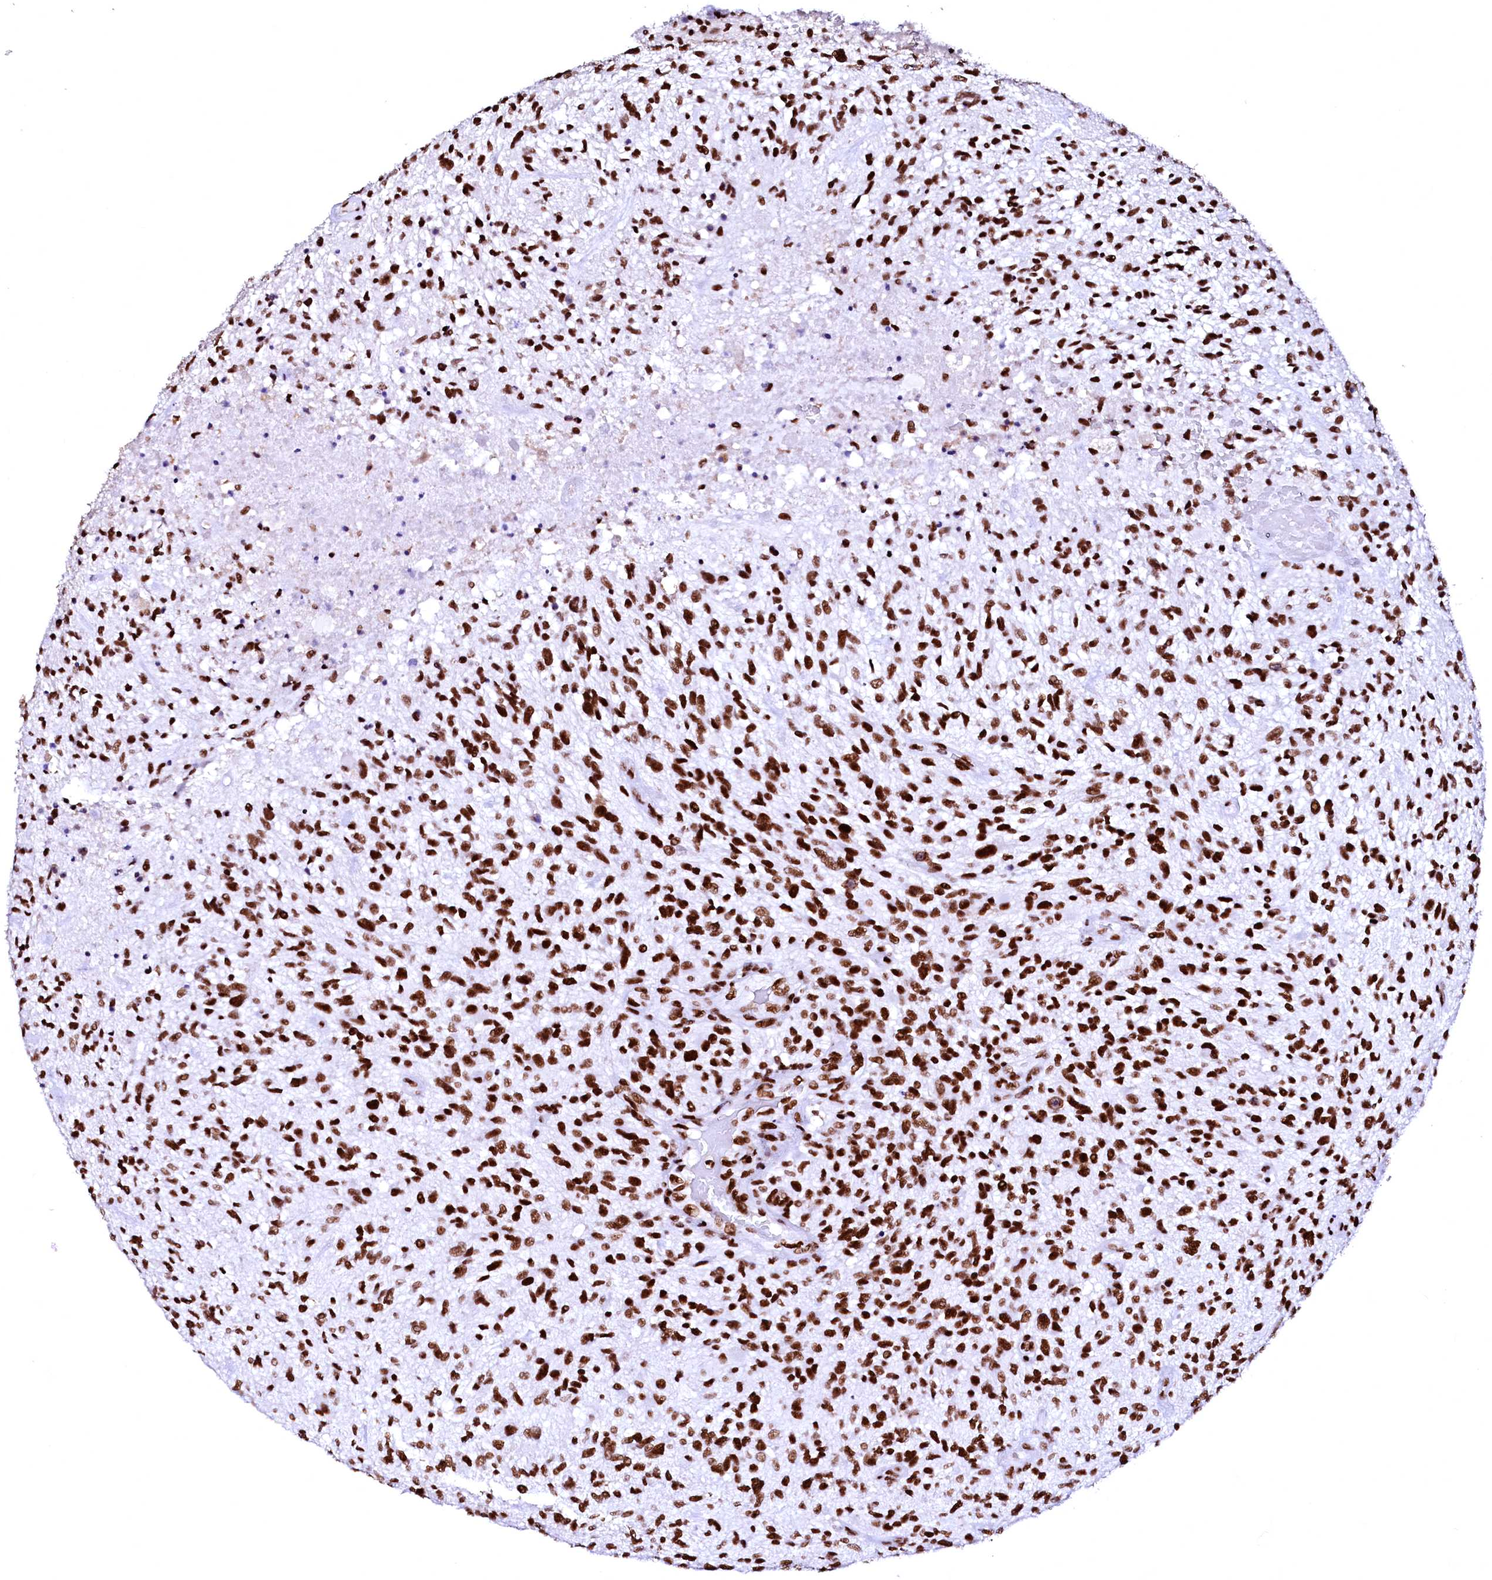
{"staining": {"intensity": "strong", "quantity": ">75%", "location": "nuclear"}, "tissue": "glioma", "cell_type": "Tumor cells", "image_type": "cancer", "snomed": [{"axis": "morphology", "description": "Glioma, malignant, High grade"}, {"axis": "topography", "description": "Brain"}], "caption": "Immunohistochemistry of human malignant glioma (high-grade) shows high levels of strong nuclear positivity in about >75% of tumor cells.", "gene": "CPSF6", "patient": {"sex": "male", "age": 47}}